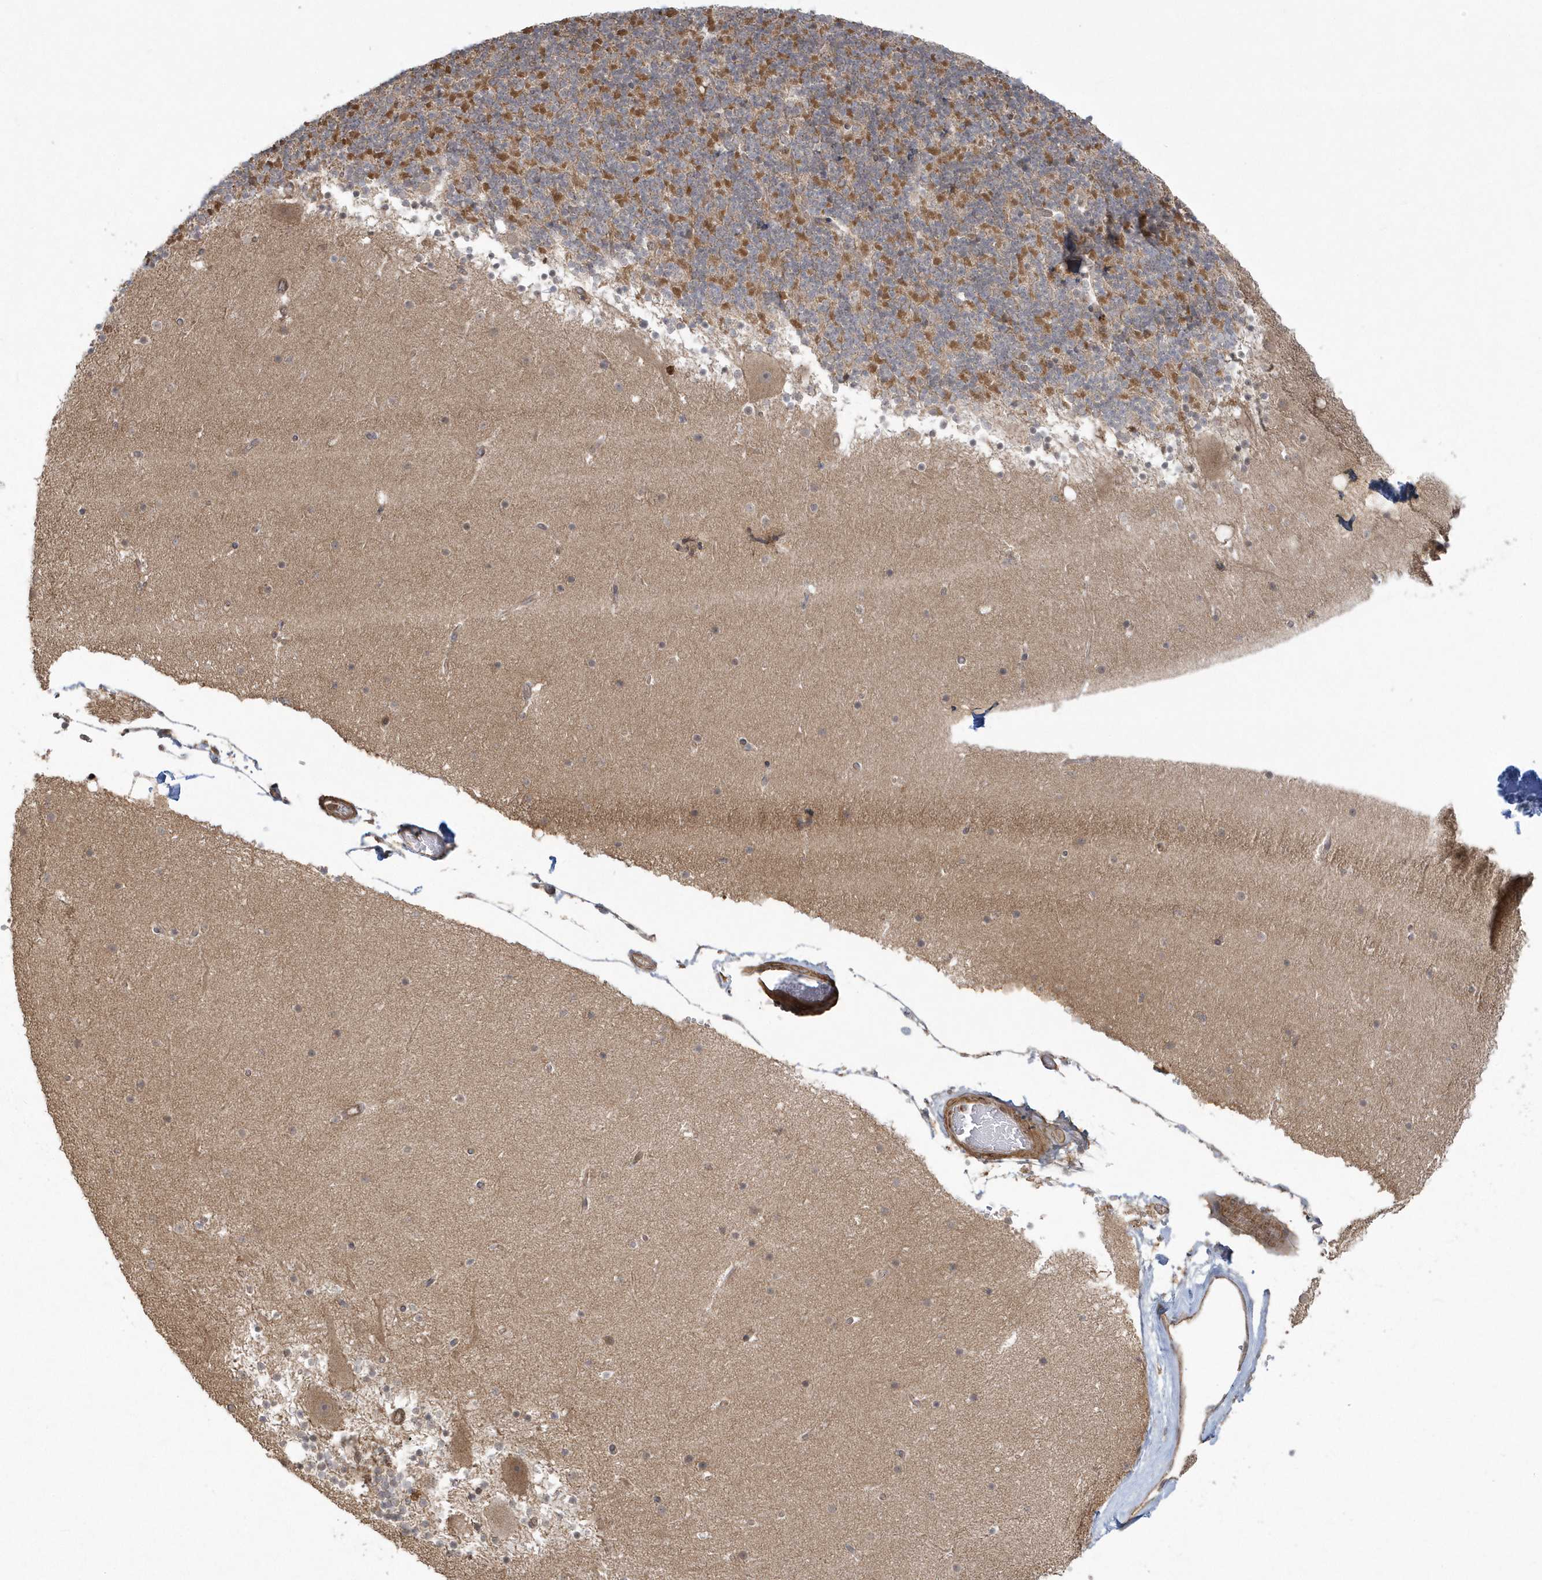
{"staining": {"intensity": "moderate", "quantity": "25%-75%", "location": "cytoplasmic/membranous"}, "tissue": "cerebellum", "cell_type": "Cells in granular layer", "image_type": "normal", "snomed": [{"axis": "morphology", "description": "Normal tissue, NOS"}, {"axis": "topography", "description": "Cerebellum"}], "caption": "IHC of benign human cerebellum displays medium levels of moderate cytoplasmic/membranous staining in about 25%-75% of cells in granular layer. The staining was performed using DAB (3,3'-diaminobenzidine) to visualize the protein expression in brown, while the nuclei were stained in blue with hematoxylin (Magnification: 20x).", "gene": "ARMC8", "patient": {"sex": "male", "age": 57}}